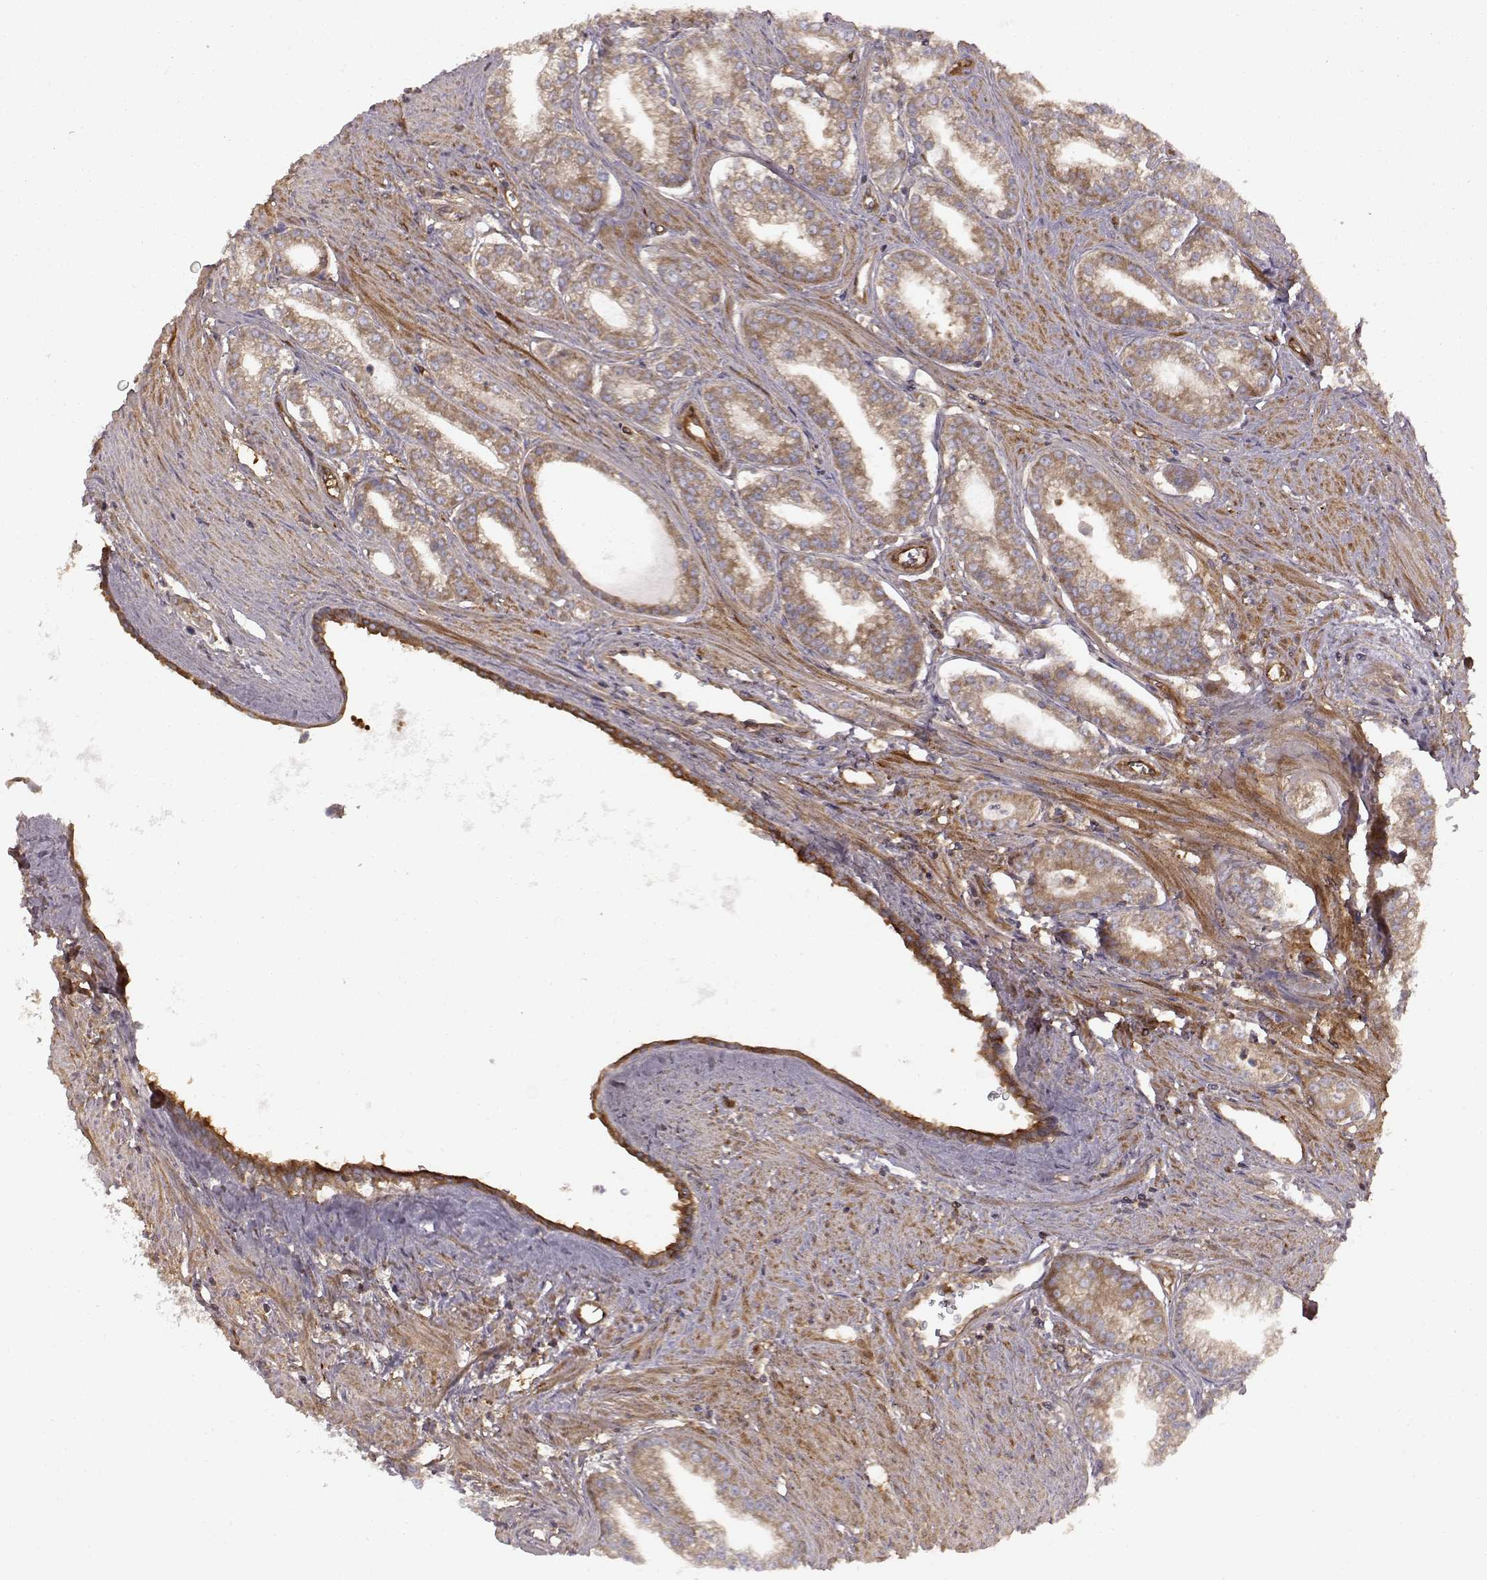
{"staining": {"intensity": "moderate", "quantity": "25%-75%", "location": "cytoplasmic/membranous"}, "tissue": "prostate cancer", "cell_type": "Tumor cells", "image_type": "cancer", "snomed": [{"axis": "morphology", "description": "Adenocarcinoma, NOS"}, {"axis": "topography", "description": "Prostate"}], "caption": "Prostate adenocarcinoma stained with IHC shows moderate cytoplasmic/membranous staining in approximately 25%-75% of tumor cells.", "gene": "RABGAP1", "patient": {"sex": "male", "age": 71}}